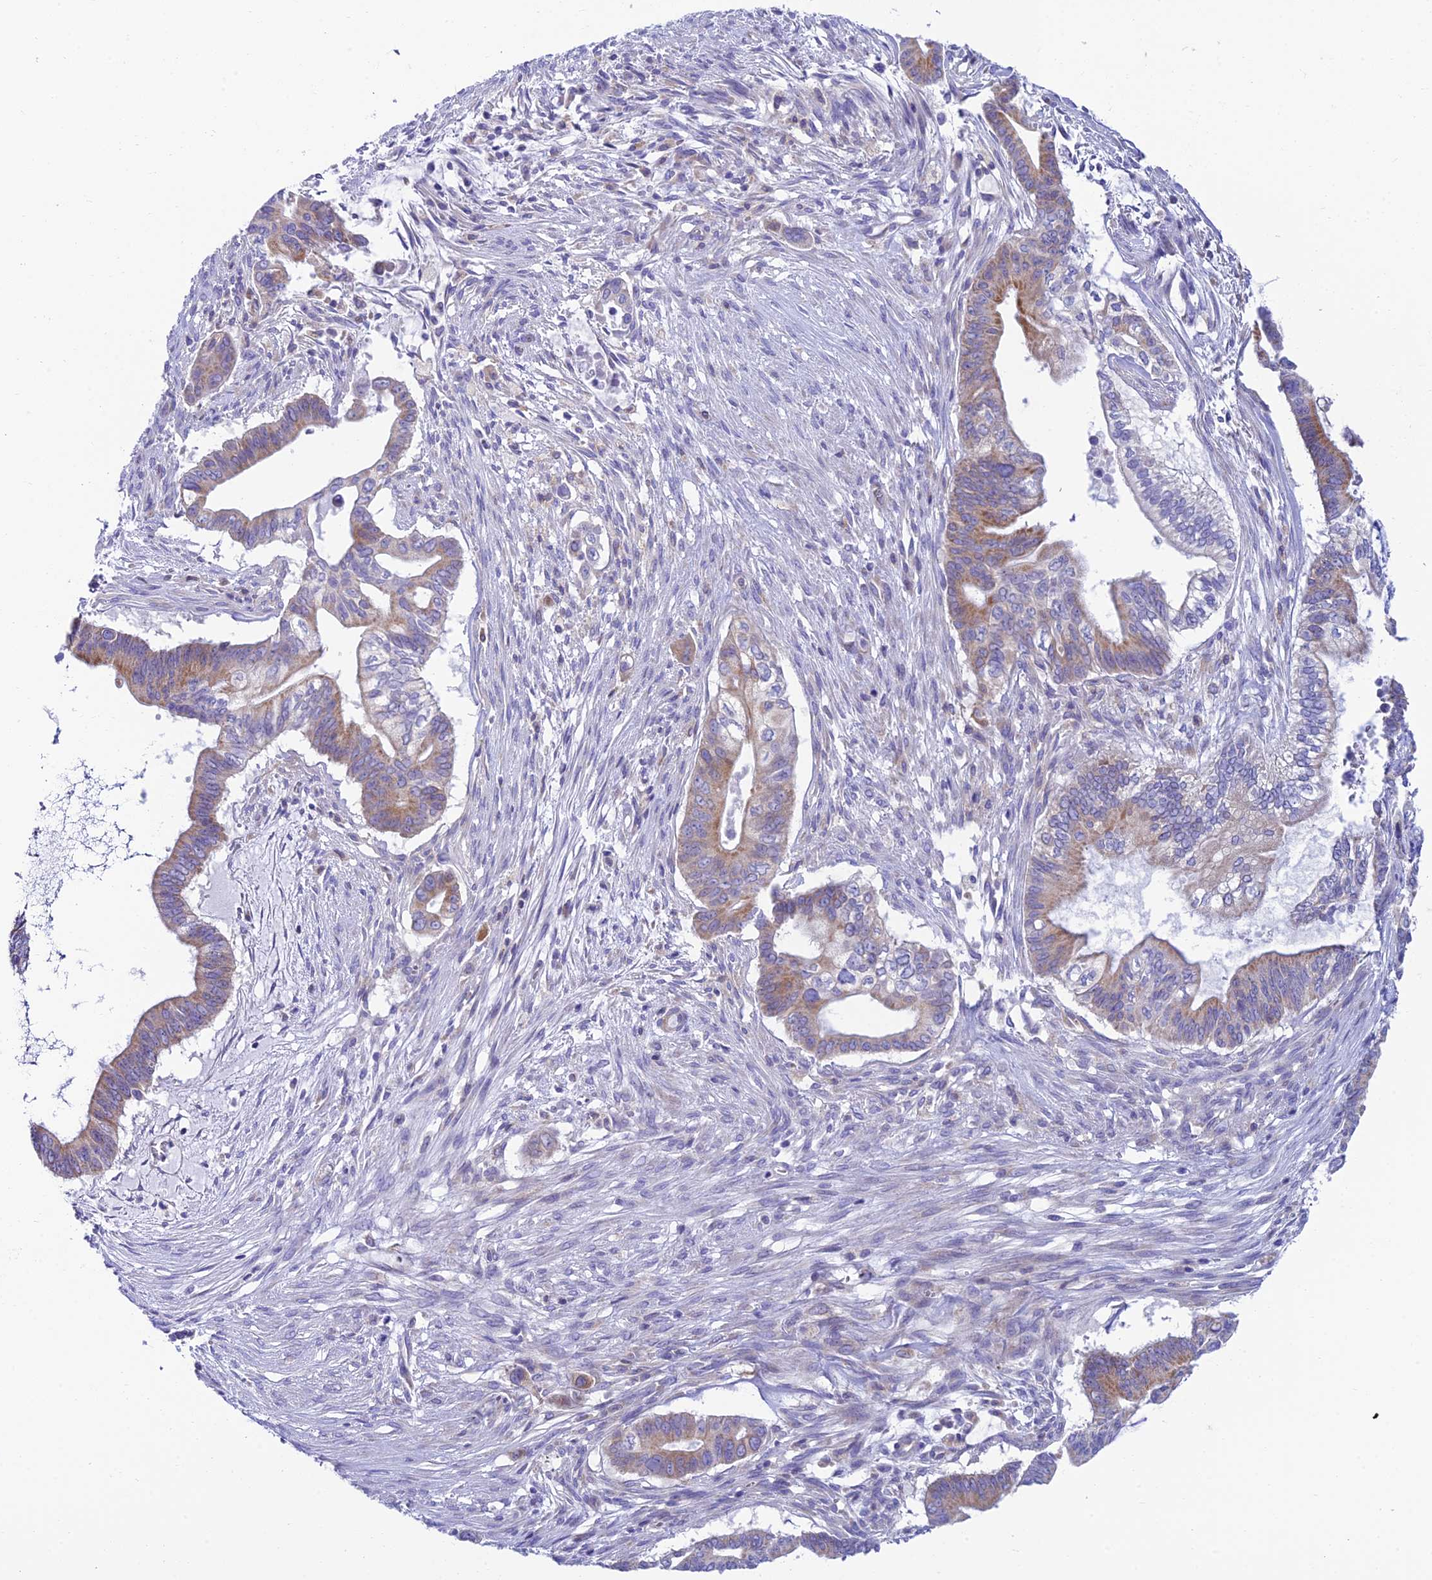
{"staining": {"intensity": "moderate", "quantity": "<25%", "location": "cytoplasmic/membranous"}, "tissue": "pancreatic cancer", "cell_type": "Tumor cells", "image_type": "cancer", "snomed": [{"axis": "morphology", "description": "Adenocarcinoma, NOS"}, {"axis": "topography", "description": "Pancreas"}], "caption": "Protein staining by IHC displays moderate cytoplasmic/membranous expression in about <25% of tumor cells in pancreatic cancer.", "gene": "REEP4", "patient": {"sex": "male", "age": 68}}